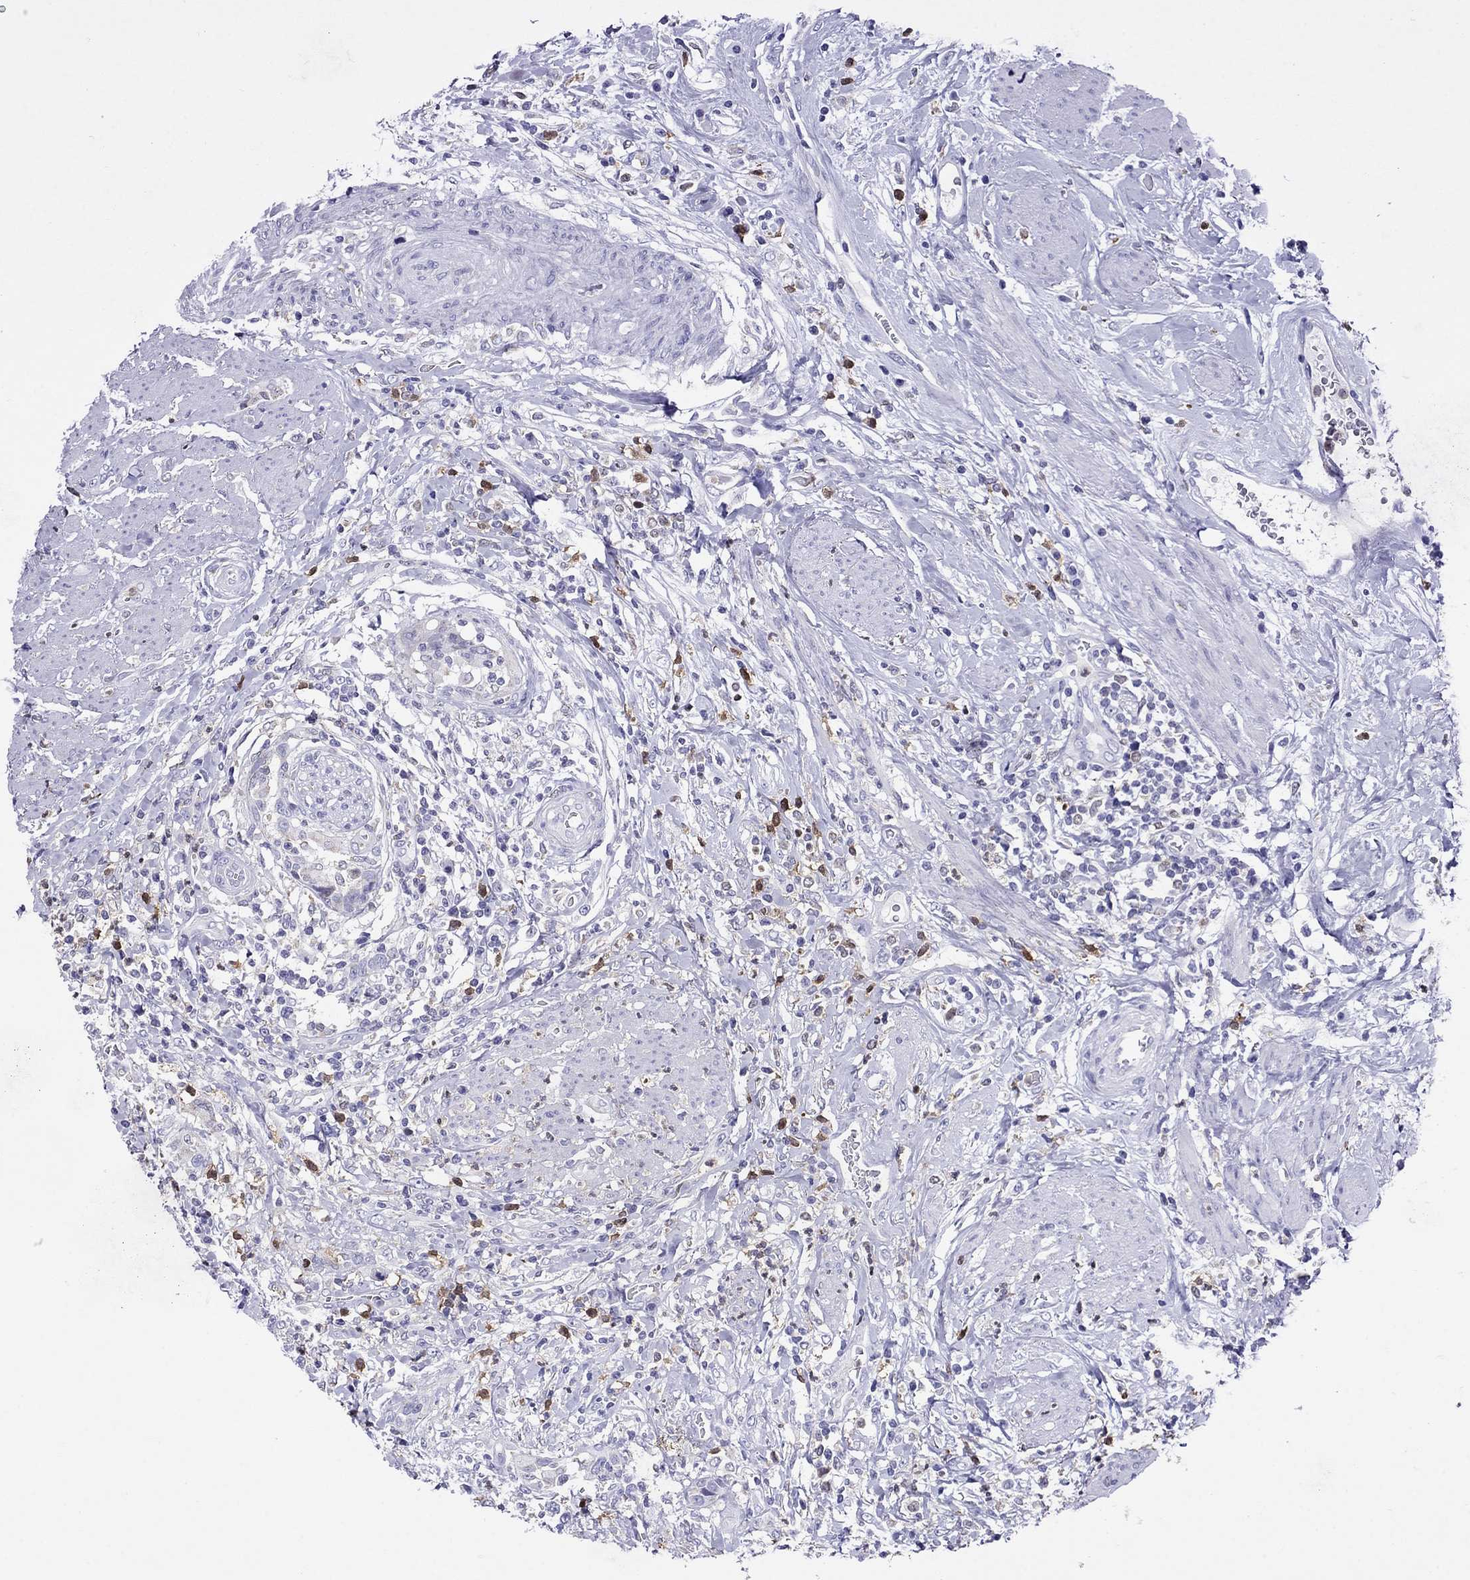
{"staining": {"intensity": "negative", "quantity": "none", "location": "none"}, "tissue": "urothelial cancer", "cell_type": "Tumor cells", "image_type": "cancer", "snomed": [{"axis": "morphology", "description": "Urothelial carcinoma, NOS"}, {"axis": "morphology", "description": "Urothelial carcinoma, High grade"}, {"axis": "topography", "description": "Urinary bladder"}], "caption": "DAB immunohistochemical staining of high-grade urothelial carcinoma shows no significant expression in tumor cells.", "gene": "SCG2", "patient": {"sex": "female", "age": 64}}